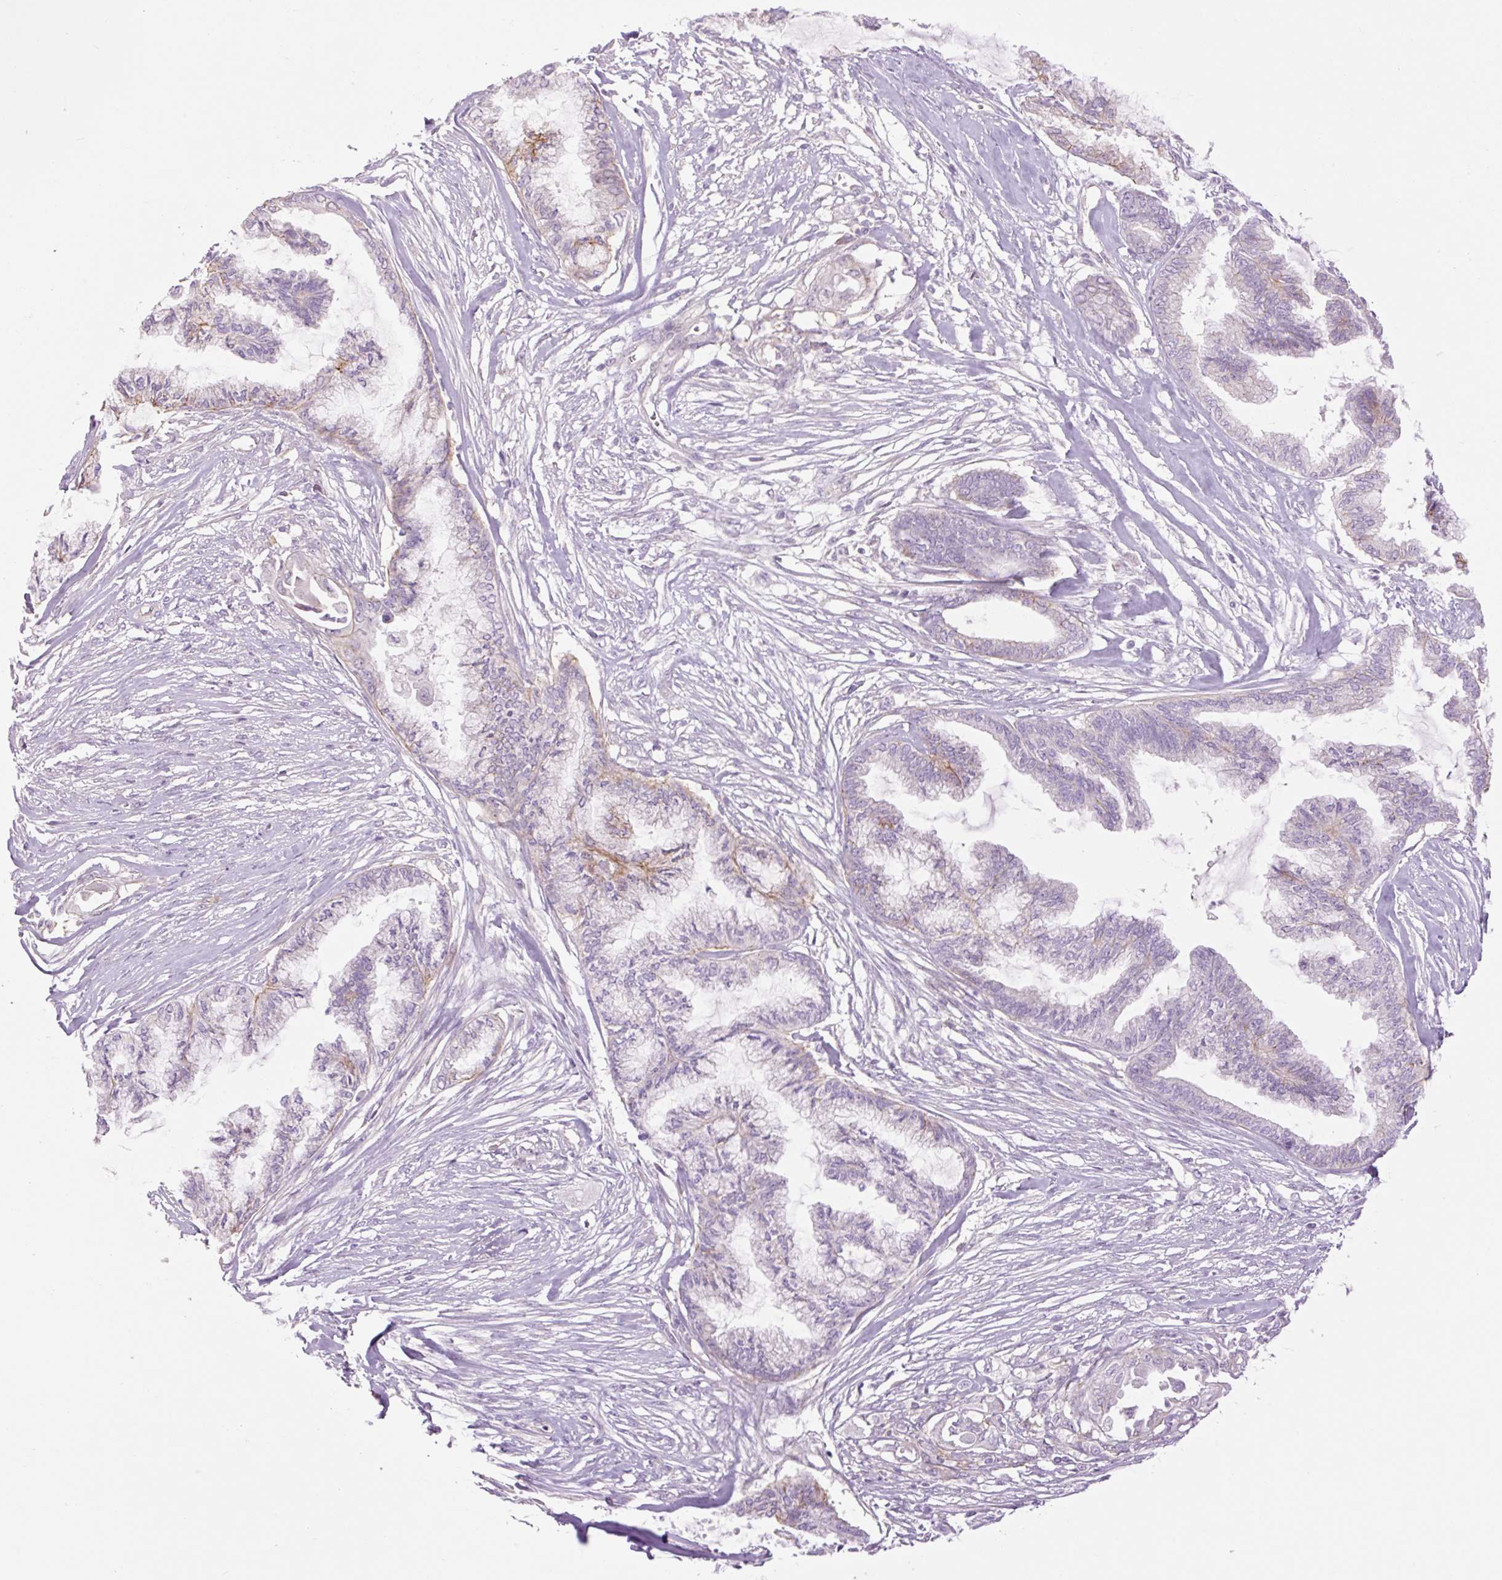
{"staining": {"intensity": "negative", "quantity": "none", "location": "none"}, "tissue": "endometrial cancer", "cell_type": "Tumor cells", "image_type": "cancer", "snomed": [{"axis": "morphology", "description": "Adenocarcinoma, NOS"}, {"axis": "topography", "description": "Endometrium"}], "caption": "This is a photomicrograph of immunohistochemistry (IHC) staining of endometrial adenocarcinoma, which shows no positivity in tumor cells.", "gene": "GRID2", "patient": {"sex": "female", "age": 86}}